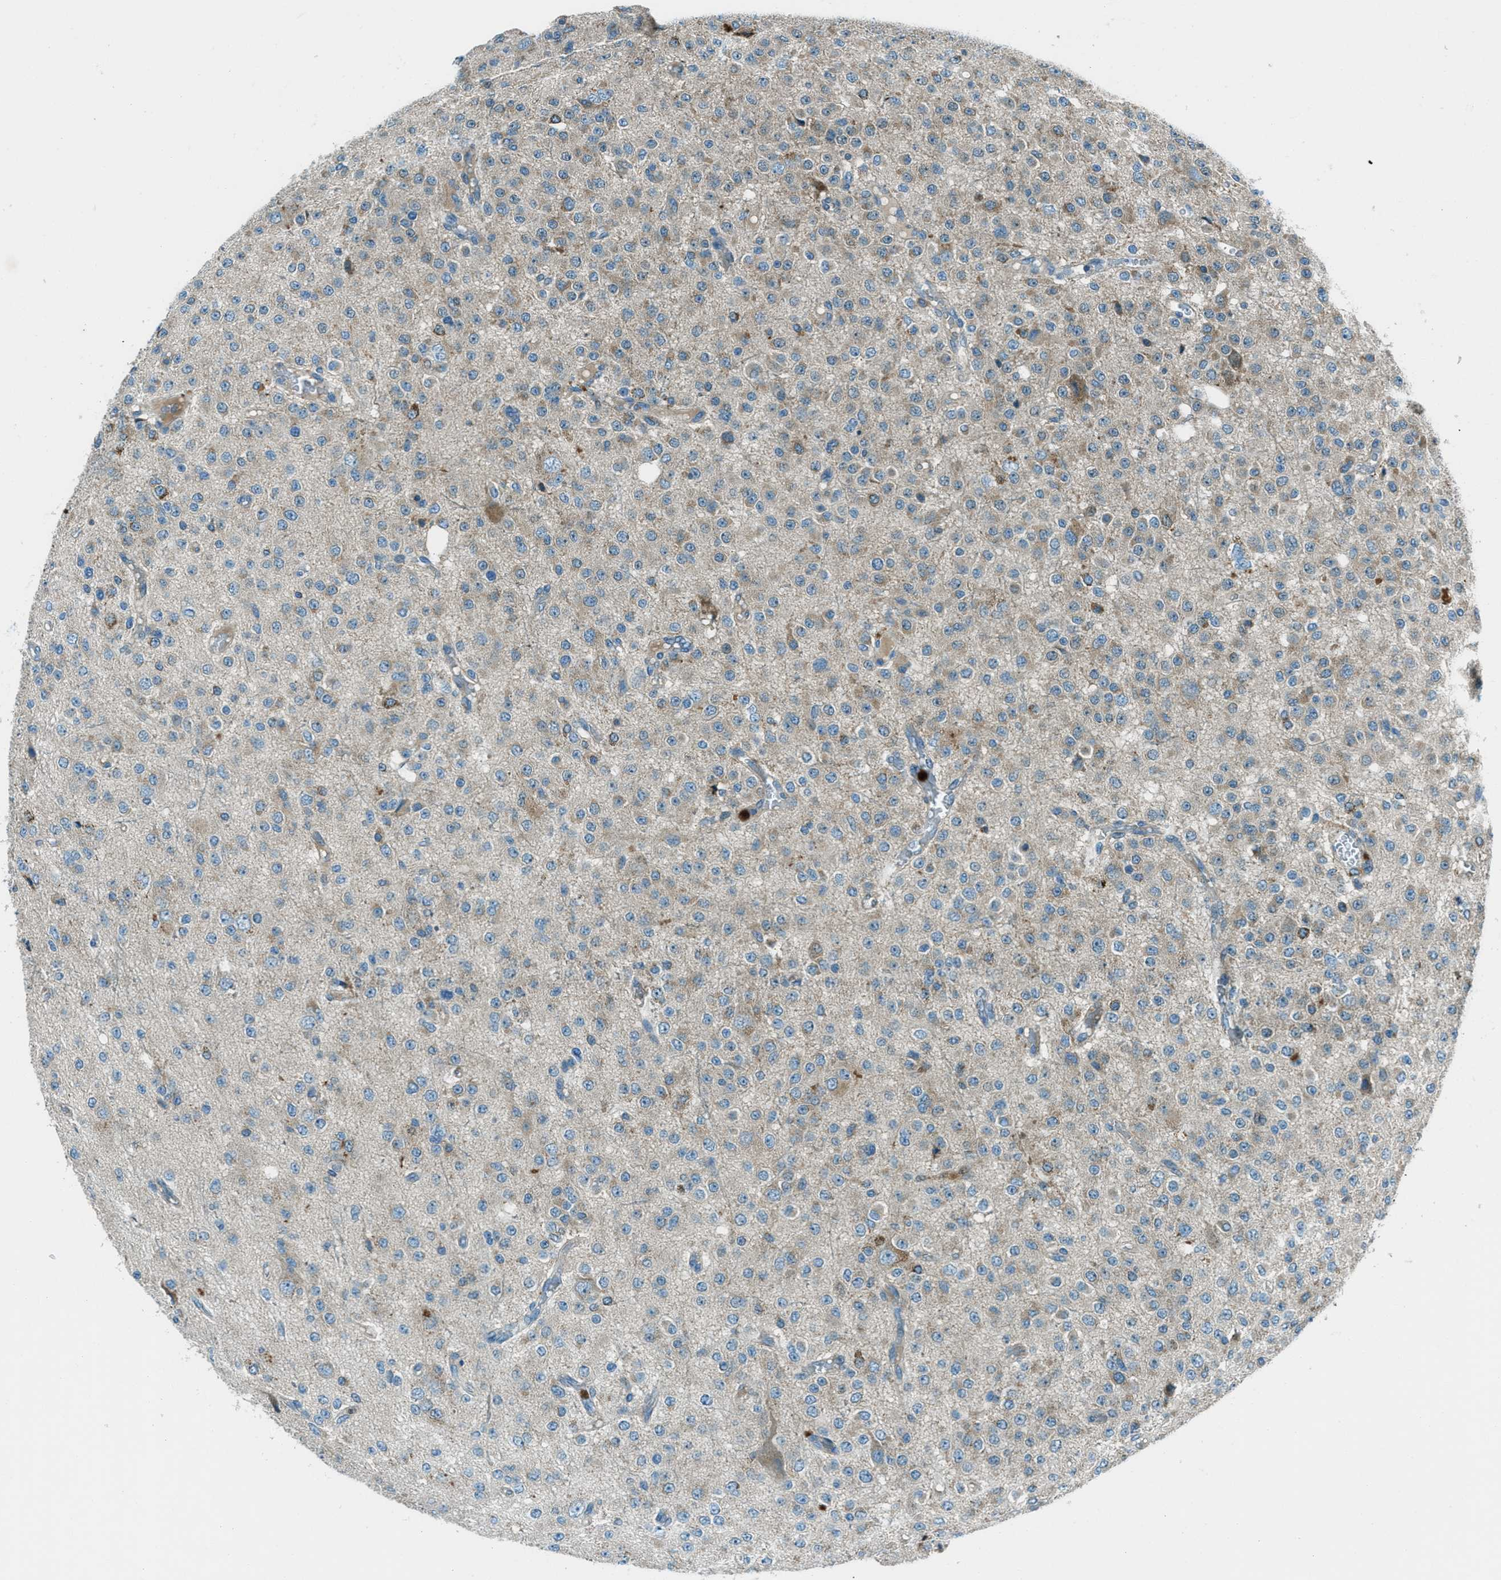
{"staining": {"intensity": "weak", "quantity": "<25%", "location": "cytoplasmic/membranous"}, "tissue": "glioma", "cell_type": "Tumor cells", "image_type": "cancer", "snomed": [{"axis": "morphology", "description": "Glioma, malignant, Low grade"}, {"axis": "topography", "description": "Brain"}], "caption": "Immunohistochemistry (IHC) image of neoplastic tissue: human low-grade glioma (malignant) stained with DAB (3,3'-diaminobenzidine) exhibits no significant protein expression in tumor cells.", "gene": "FAR1", "patient": {"sex": "male", "age": 38}}